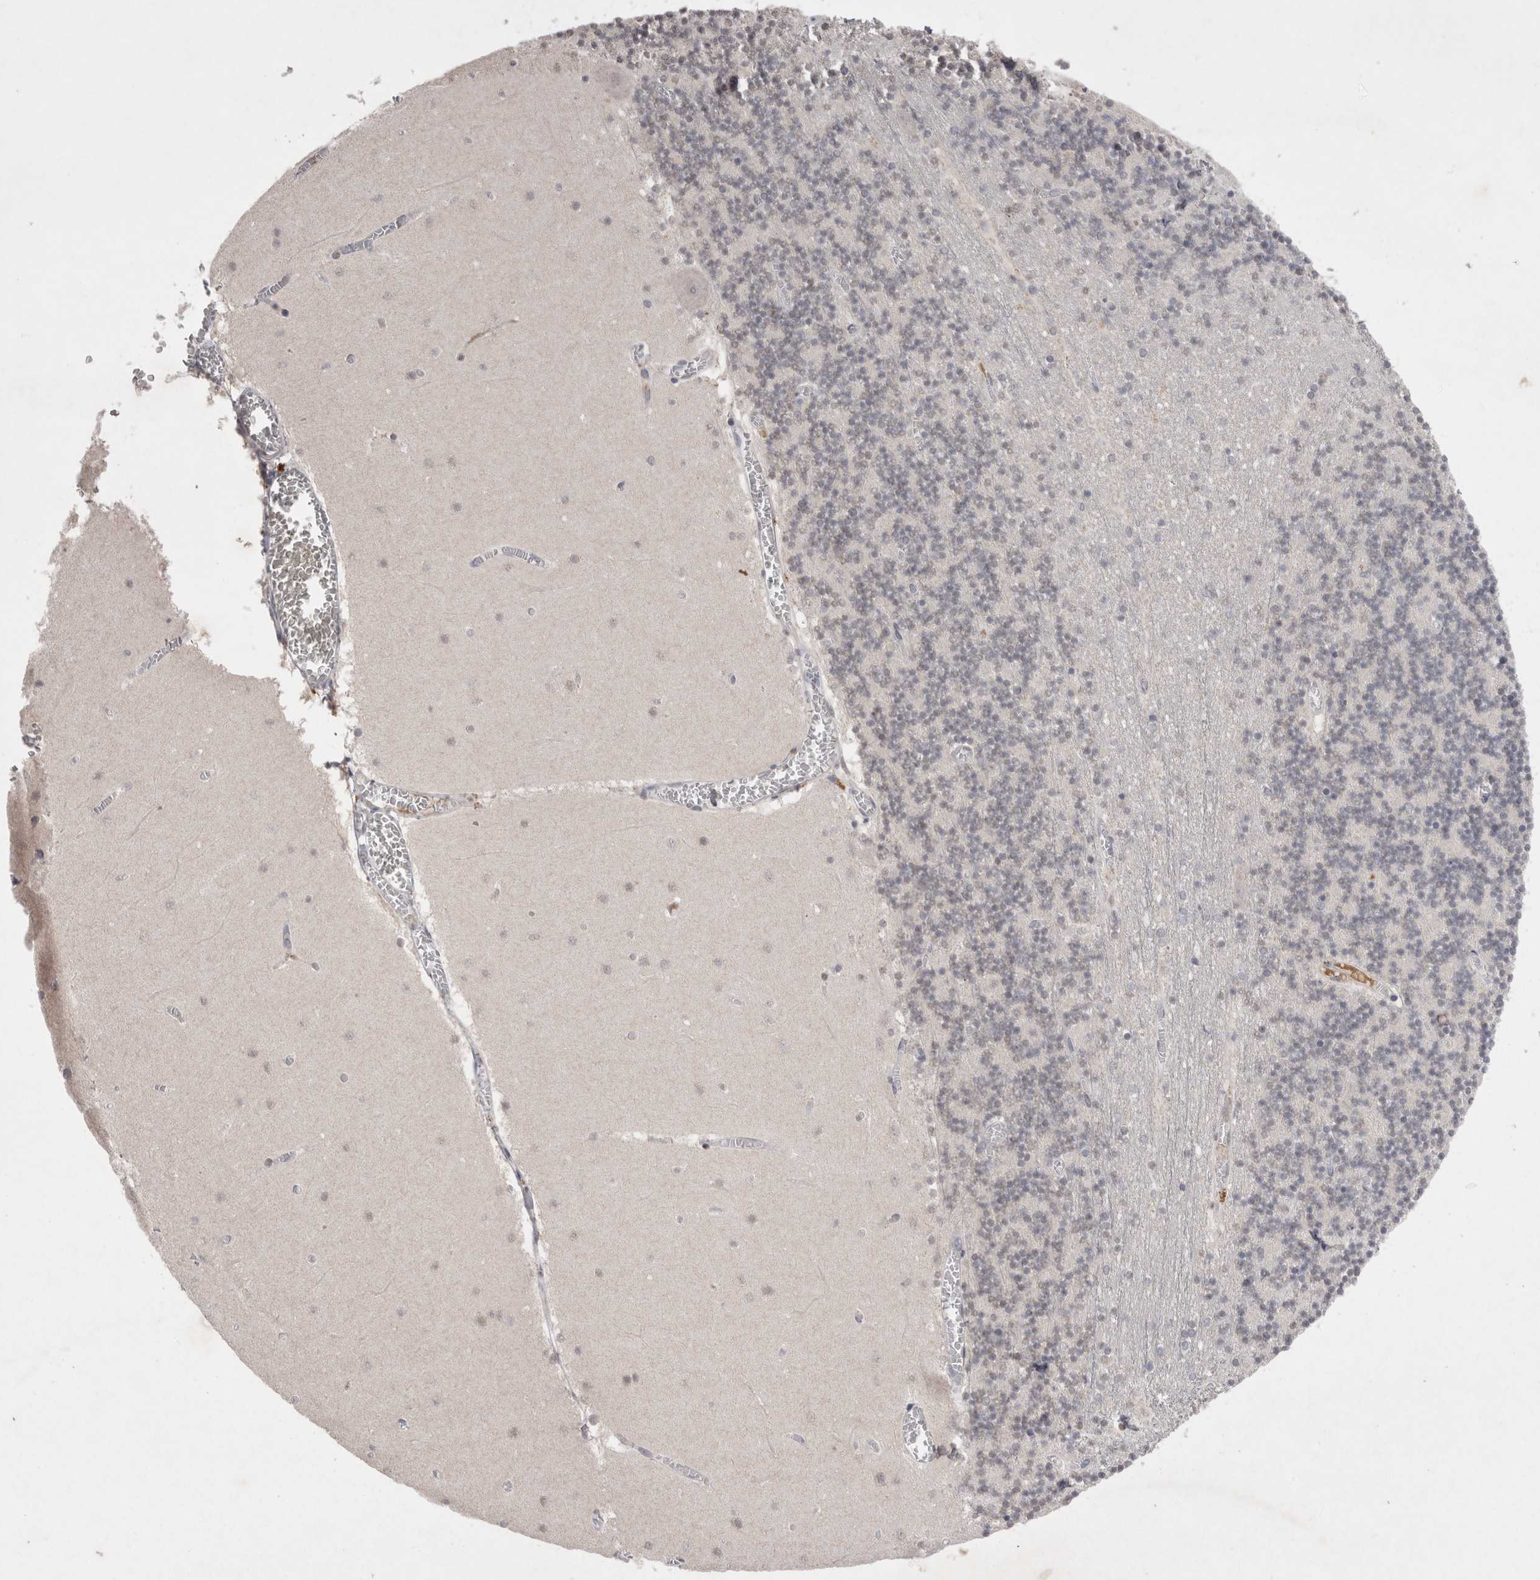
{"staining": {"intensity": "negative", "quantity": "none", "location": "none"}, "tissue": "cerebellum", "cell_type": "Cells in granular layer", "image_type": "normal", "snomed": [{"axis": "morphology", "description": "Normal tissue, NOS"}, {"axis": "topography", "description": "Cerebellum"}], "caption": "This is an immunohistochemistry (IHC) histopathology image of unremarkable human cerebellum. There is no staining in cells in granular layer.", "gene": "LYVE1", "patient": {"sex": "female", "age": 28}}